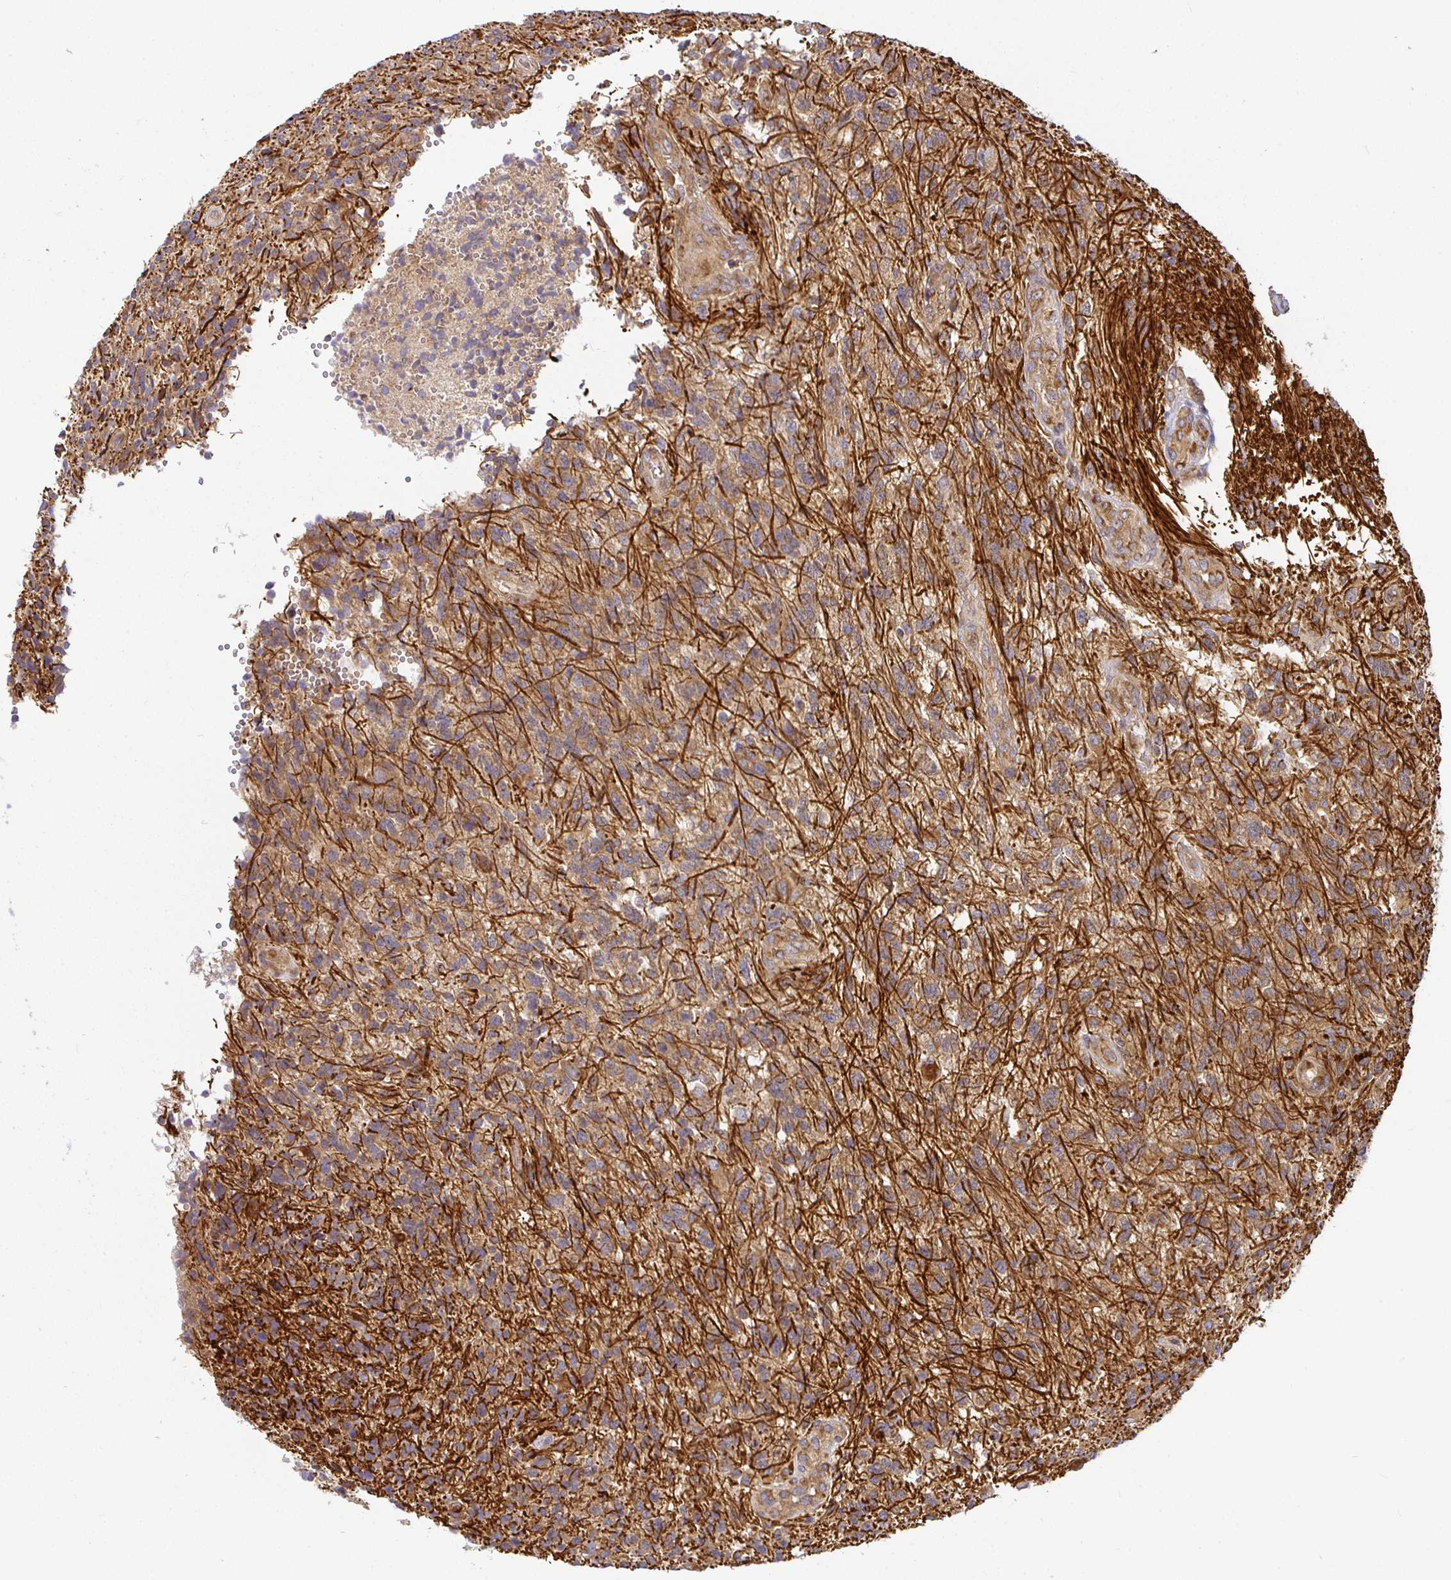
{"staining": {"intensity": "weak", "quantity": ">75%", "location": "cytoplasmic/membranous"}, "tissue": "glioma", "cell_type": "Tumor cells", "image_type": "cancer", "snomed": [{"axis": "morphology", "description": "Glioma, malignant, High grade"}, {"axis": "topography", "description": "Brain"}], "caption": "Human malignant glioma (high-grade) stained for a protein (brown) reveals weak cytoplasmic/membranous positive staining in approximately >75% of tumor cells.", "gene": "IRAK1", "patient": {"sex": "male", "age": 56}}